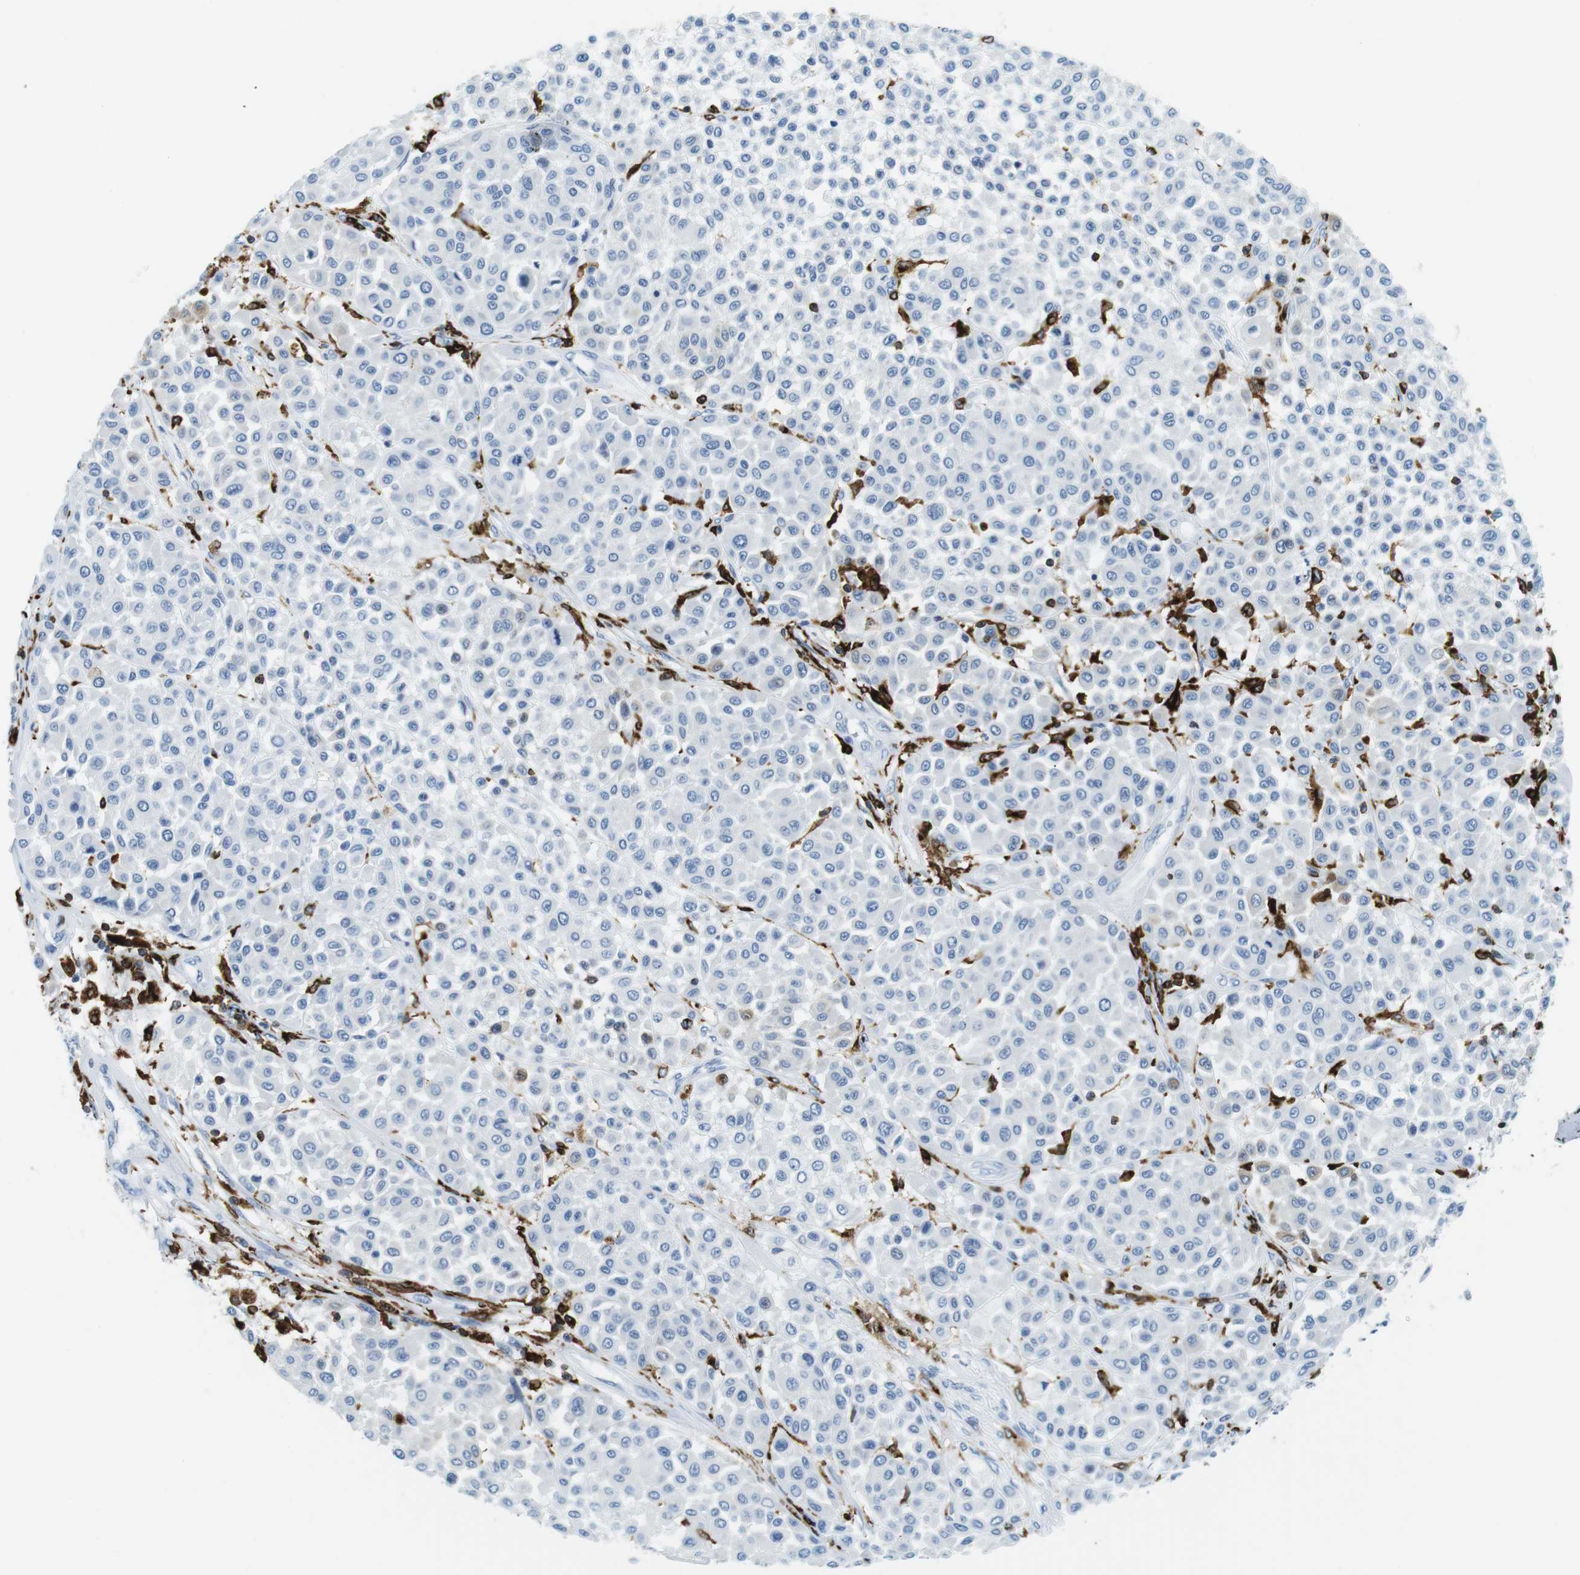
{"staining": {"intensity": "negative", "quantity": "none", "location": "none"}, "tissue": "melanoma", "cell_type": "Tumor cells", "image_type": "cancer", "snomed": [{"axis": "morphology", "description": "Malignant melanoma, Metastatic site"}, {"axis": "topography", "description": "Soft tissue"}], "caption": "Immunohistochemical staining of melanoma exhibits no significant positivity in tumor cells.", "gene": "CIITA", "patient": {"sex": "male", "age": 41}}